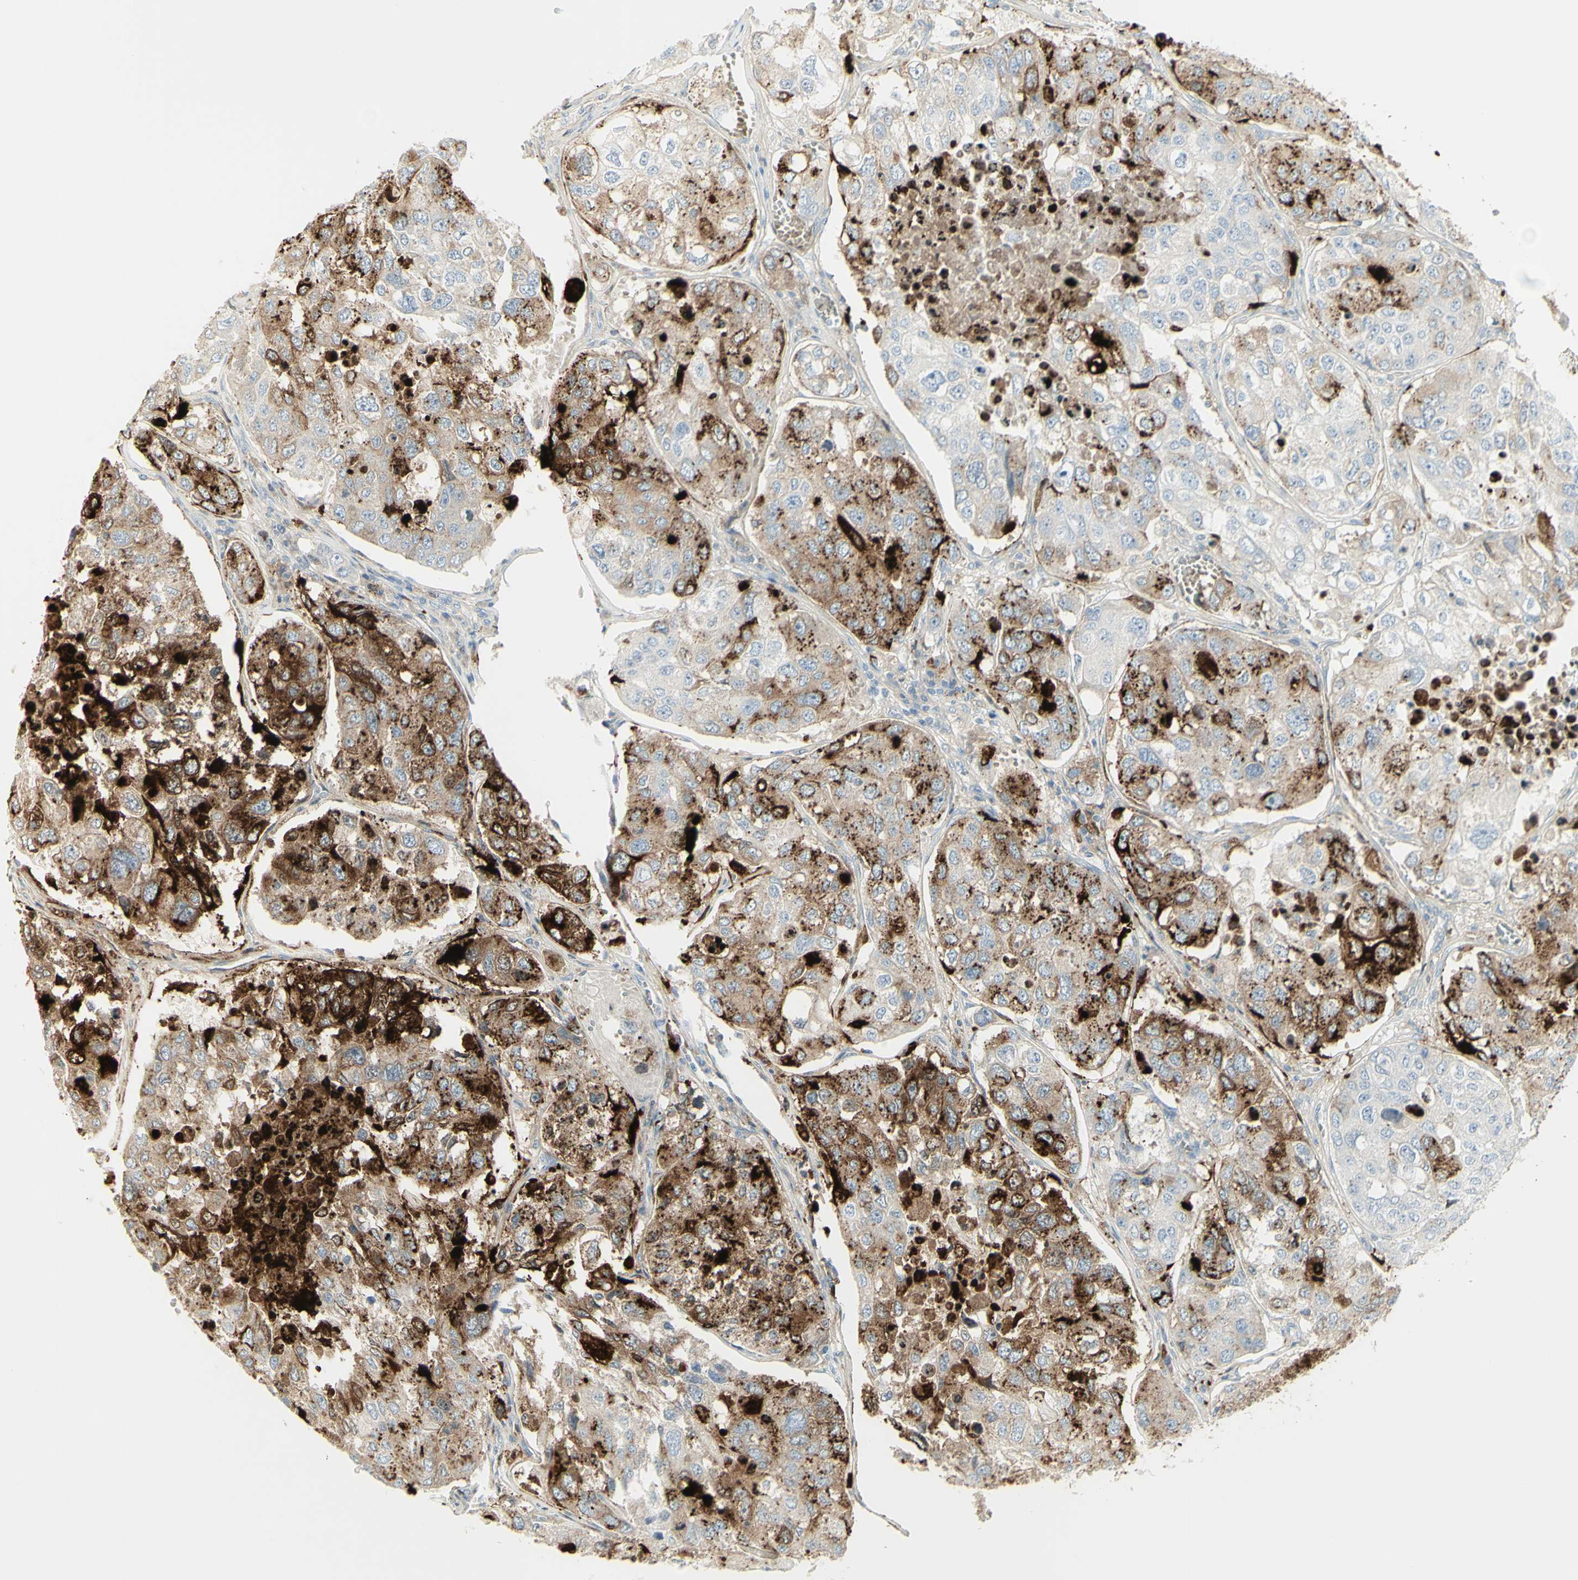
{"staining": {"intensity": "strong", "quantity": "25%-75%", "location": "cytoplasmic/membranous"}, "tissue": "urothelial cancer", "cell_type": "Tumor cells", "image_type": "cancer", "snomed": [{"axis": "morphology", "description": "Urothelial carcinoma, High grade"}, {"axis": "topography", "description": "Lymph node"}, {"axis": "topography", "description": "Urinary bladder"}], "caption": "An immunohistochemistry micrograph of neoplastic tissue is shown. Protein staining in brown labels strong cytoplasmic/membranous positivity in urothelial cancer within tumor cells.", "gene": "MDK", "patient": {"sex": "male", "age": 51}}